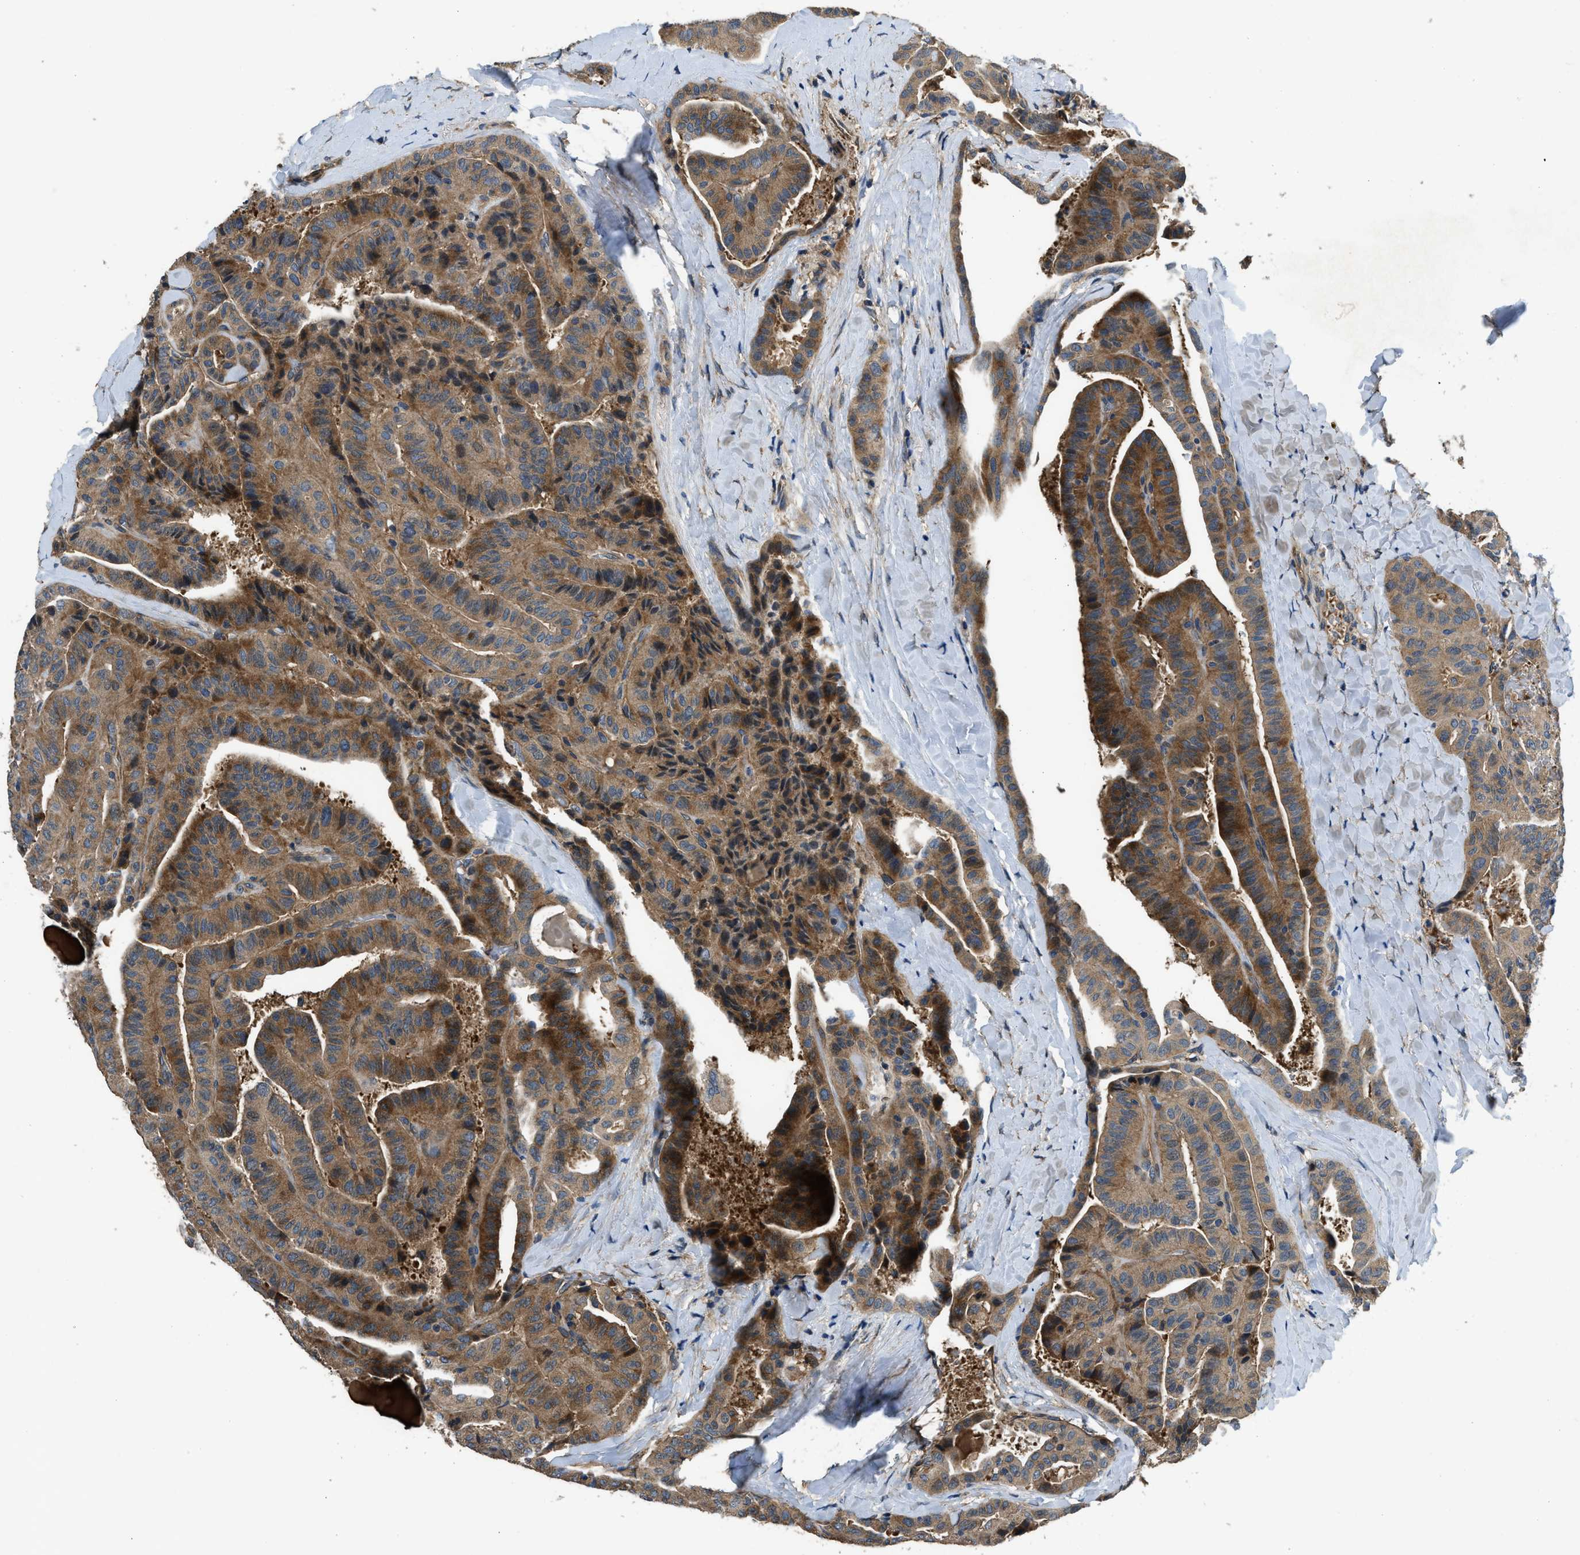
{"staining": {"intensity": "moderate", "quantity": ">75%", "location": "cytoplasmic/membranous"}, "tissue": "thyroid cancer", "cell_type": "Tumor cells", "image_type": "cancer", "snomed": [{"axis": "morphology", "description": "Papillary adenocarcinoma, NOS"}, {"axis": "topography", "description": "Thyroid gland"}], "caption": "Papillary adenocarcinoma (thyroid) was stained to show a protein in brown. There is medium levels of moderate cytoplasmic/membranous staining in approximately >75% of tumor cells.", "gene": "IL3RA", "patient": {"sex": "male", "age": 77}}